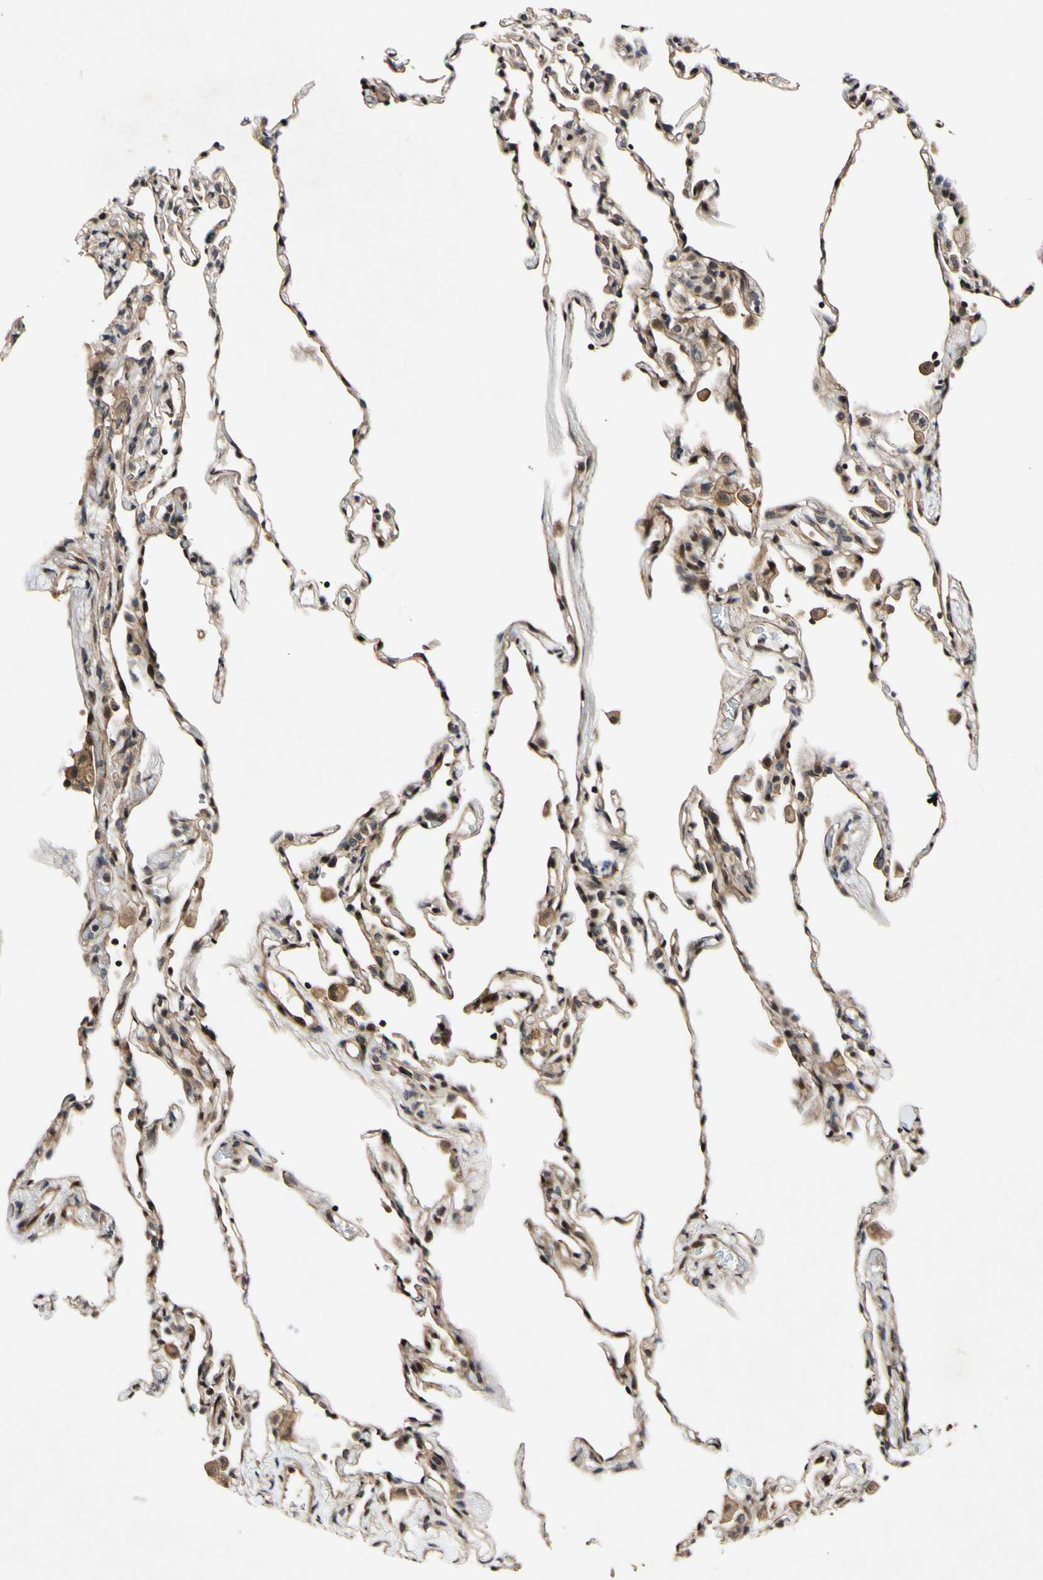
{"staining": {"intensity": "weak", "quantity": ">75%", "location": "cytoplasmic/membranous"}, "tissue": "lung", "cell_type": "Alveolar cells", "image_type": "normal", "snomed": [{"axis": "morphology", "description": "Normal tissue, NOS"}, {"axis": "topography", "description": "Lung"}], "caption": "Protein staining of normal lung shows weak cytoplasmic/membranous expression in approximately >75% of alveolar cells.", "gene": "CSNK1E", "patient": {"sex": "male", "age": 59}}